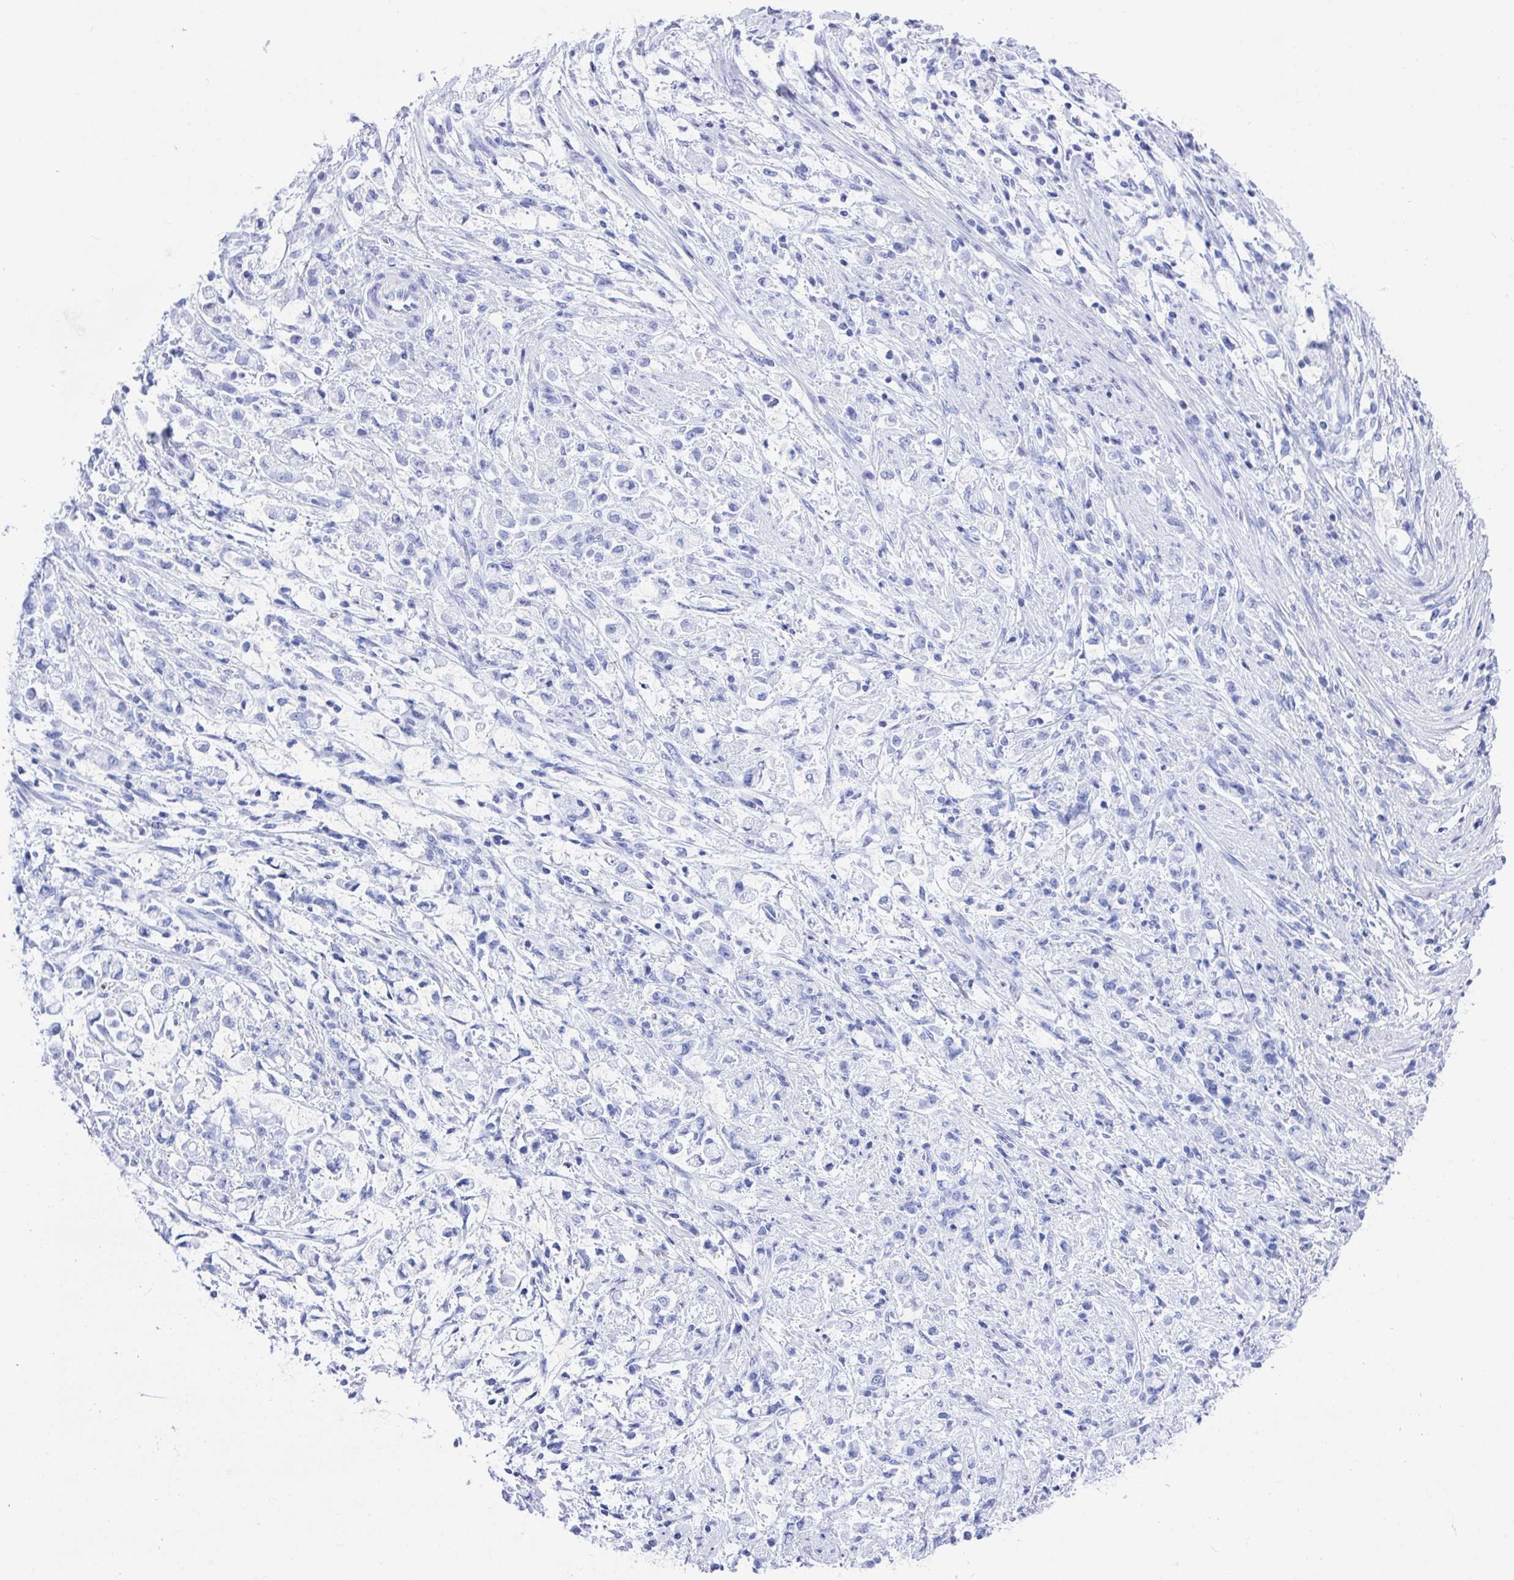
{"staining": {"intensity": "negative", "quantity": "none", "location": "none"}, "tissue": "stomach cancer", "cell_type": "Tumor cells", "image_type": "cancer", "snomed": [{"axis": "morphology", "description": "Adenocarcinoma, NOS"}, {"axis": "topography", "description": "Stomach"}], "caption": "Immunohistochemistry (IHC) histopathology image of neoplastic tissue: stomach cancer (adenocarcinoma) stained with DAB displays no significant protein expression in tumor cells.", "gene": "FRMD3", "patient": {"sex": "female", "age": 60}}